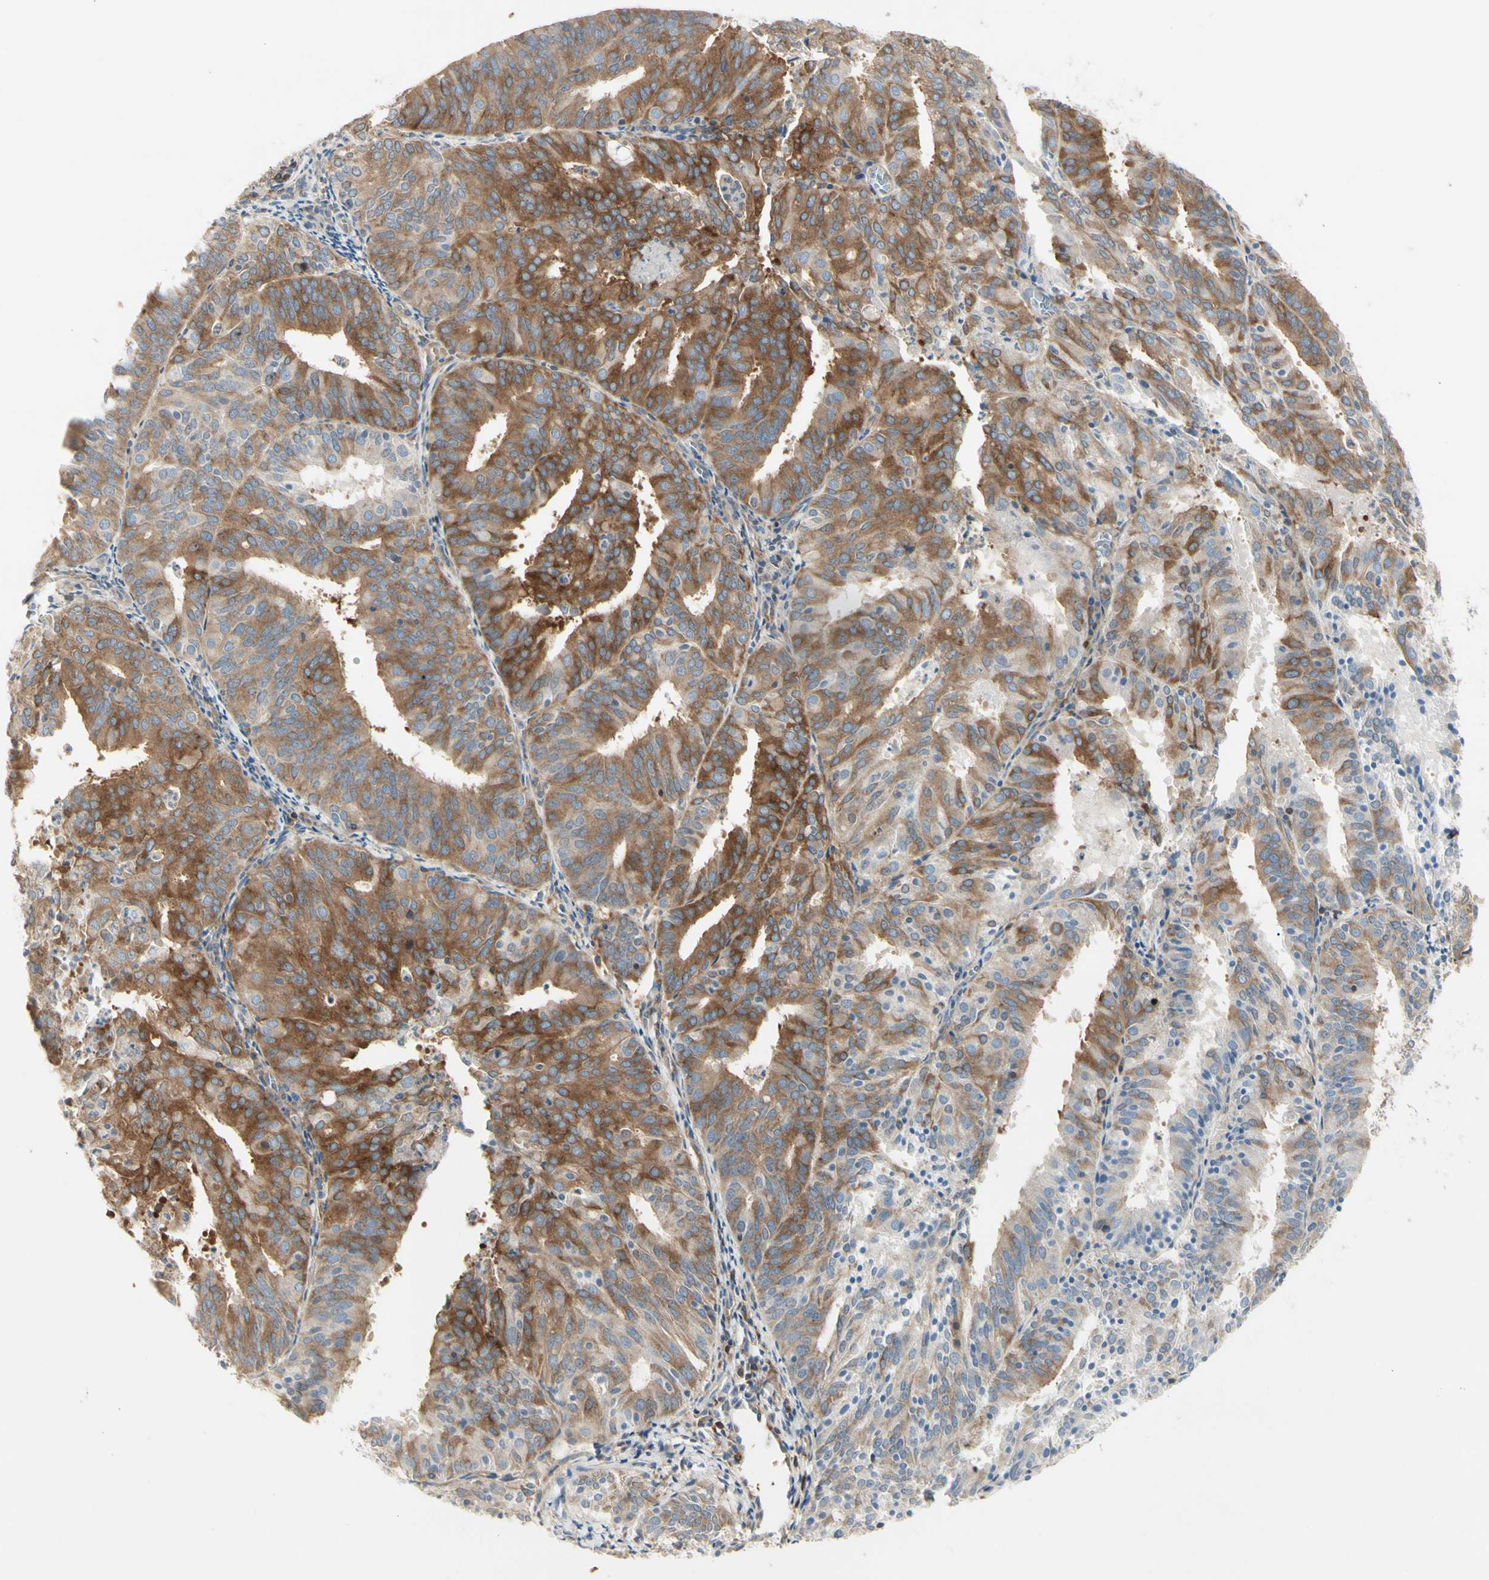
{"staining": {"intensity": "moderate", "quantity": ">75%", "location": "cytoplasmic/membranous"}, "tissue": "endometrial cancer", "cell_type": "Tumor cells", "image_type": "cancer", "snomed": [{"axis": "morphology", "description": "Adenocarcinoma, NOS"}, {"axis": "topography", "description": "Uterus"}], "caption": "Immunohistochemical staining of human adenocarcinoma (endometrial) shows moderate cytoplasmic/membranous protein expression in about >75% of tumor cells.", "gene": "NFKB2", "patient": {"sex": "female", "age": 60}}